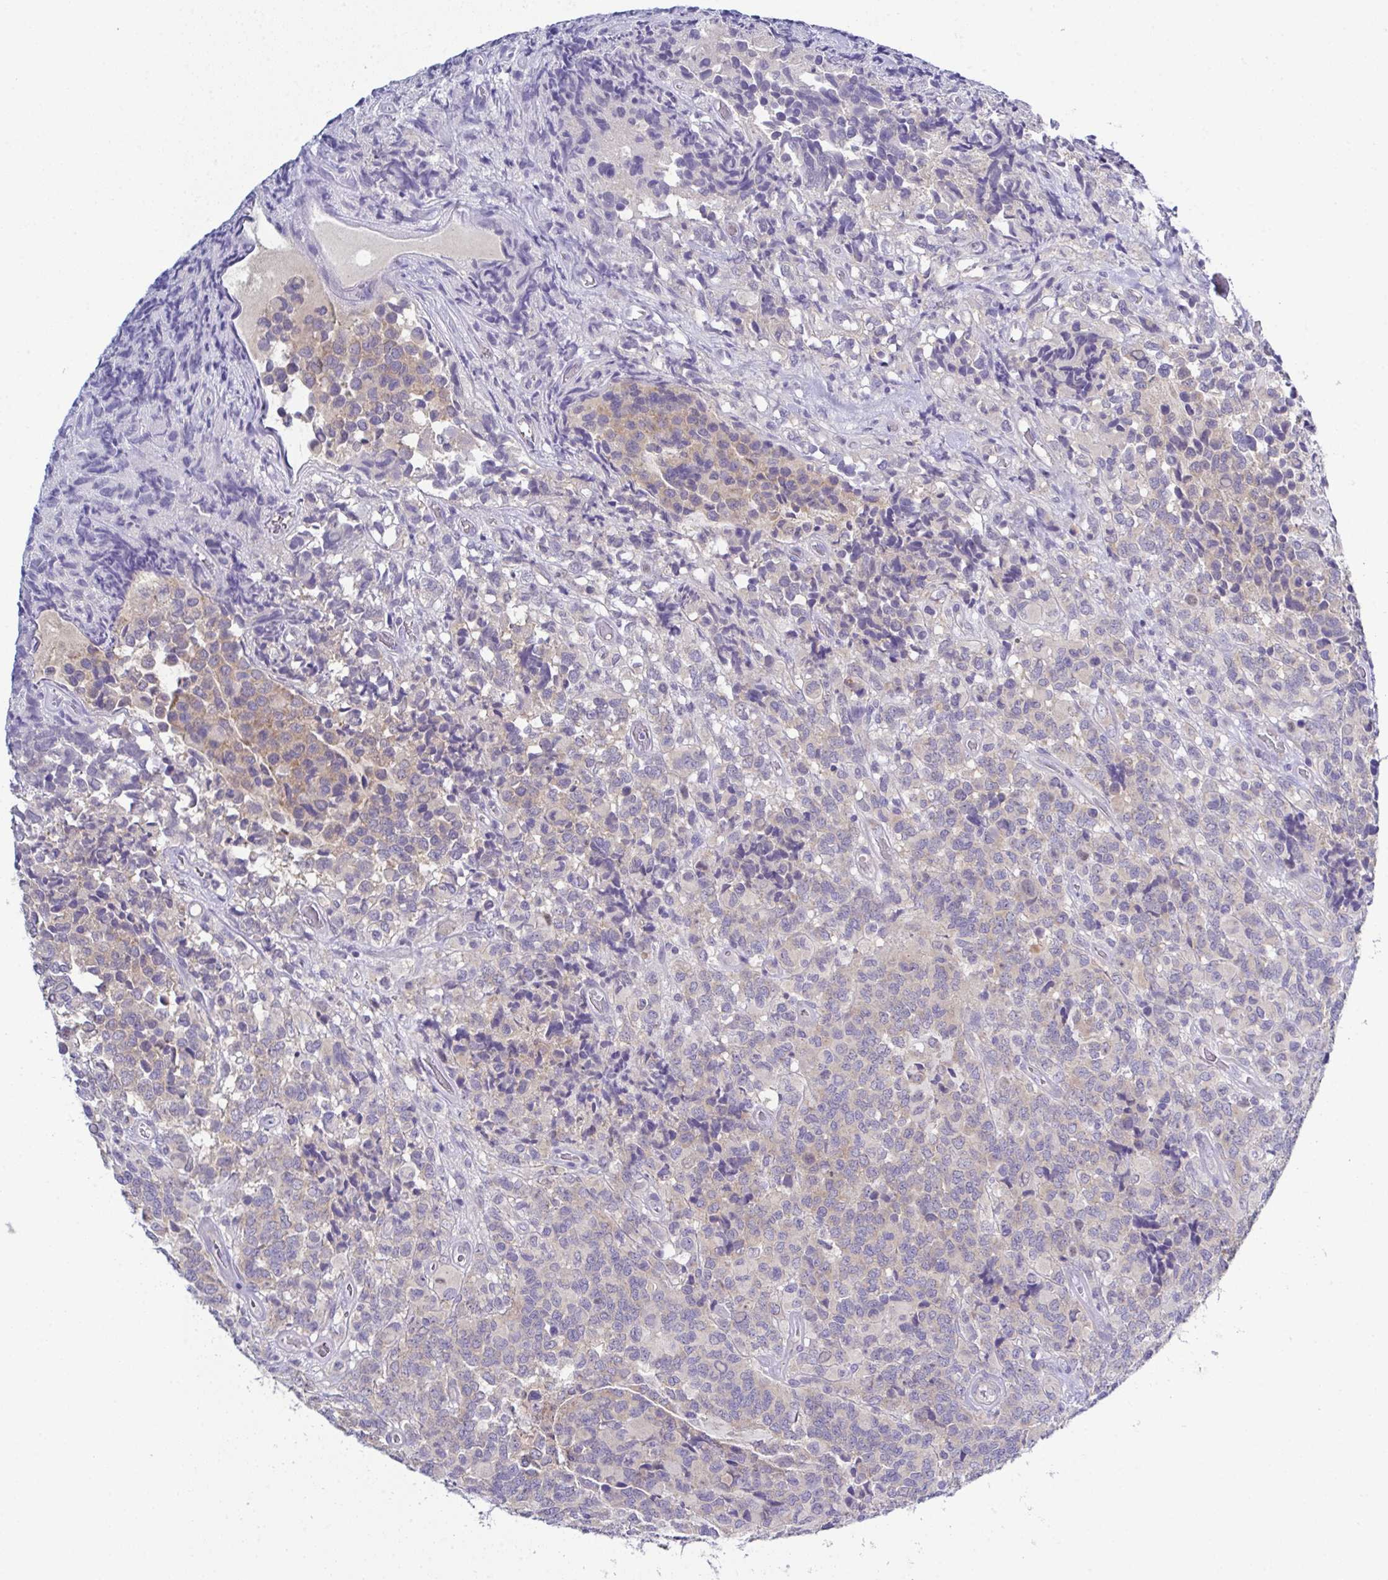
{"staining": {"intensity": "weak", "quantity": "<25%", "location": "cytoplasmic/membranous"}, "tissue": "glioma", "cell_type": "Tumor cells", "image_type": "cancer", "snomed": [{"axis": "morphology", "description": "Glioma, malignant, High grade"}, {"axis": "topography", "description": "Brain"}], "caption": "DAB immunohistochemical staining of human glioma exhibits no significant positivity in tumor cells. (Brightfield microscopy of DAB immunohistochemistry (IHC) at high magnification).", "gene": "CFAP97D1", "patient": {"sex": "male", "age": 39}}